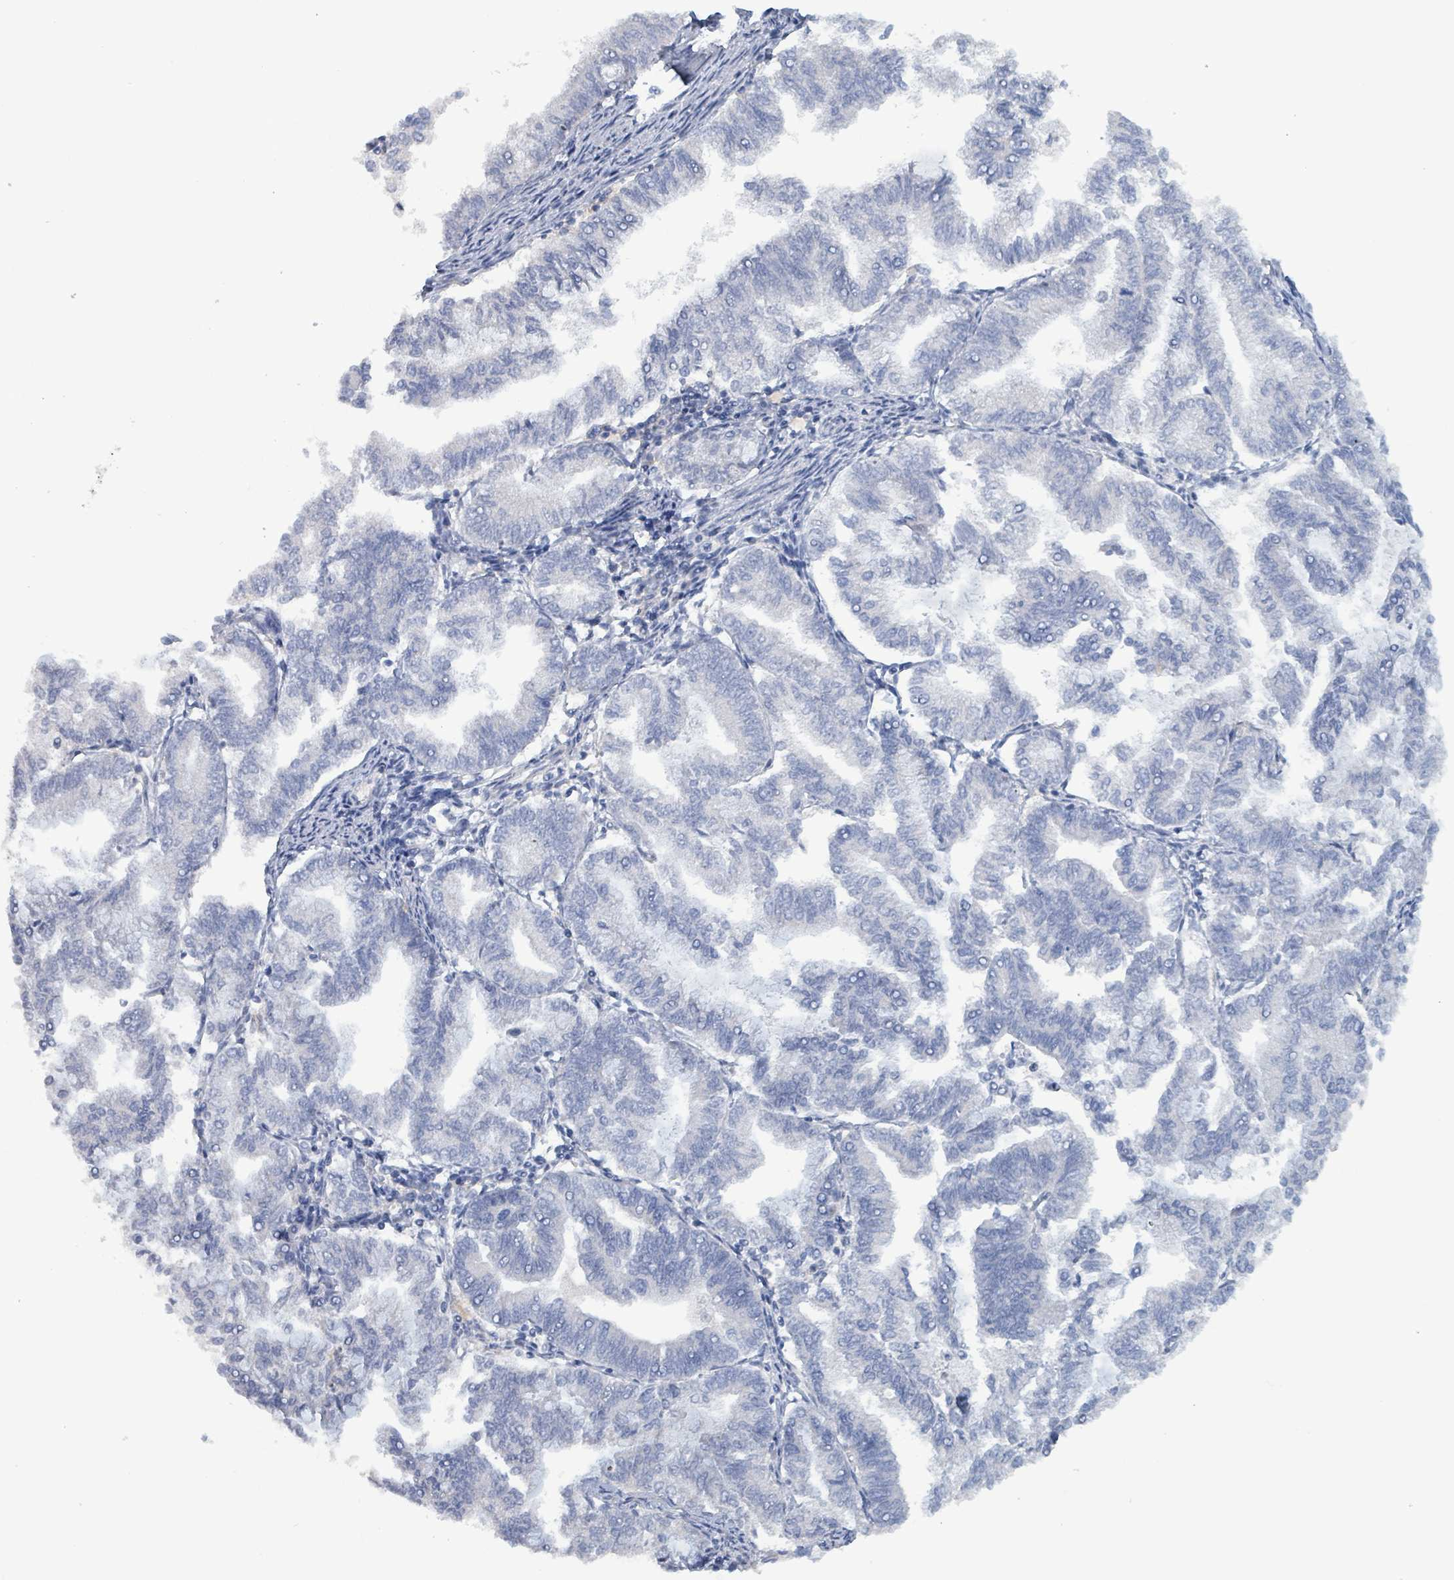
{"staining": {"intensity": "negative", "quantity": "none", "location": "none"}, "tissue": "endometrial cancer", "cell_type": "Tumor cells", "image_type": "cancer", "snomed": [{"axis": "morphology", "description": "Adenocarcinoma, NOS"}, {"axis": "topography", "description": "Endometrium"}], "caption": "Immunohistochemical staining of human endometrial cancer demonstrates no significant expression in tumor cells.", "gene": "TAAR5", "patient": {"sex": "female", "age": 79}}